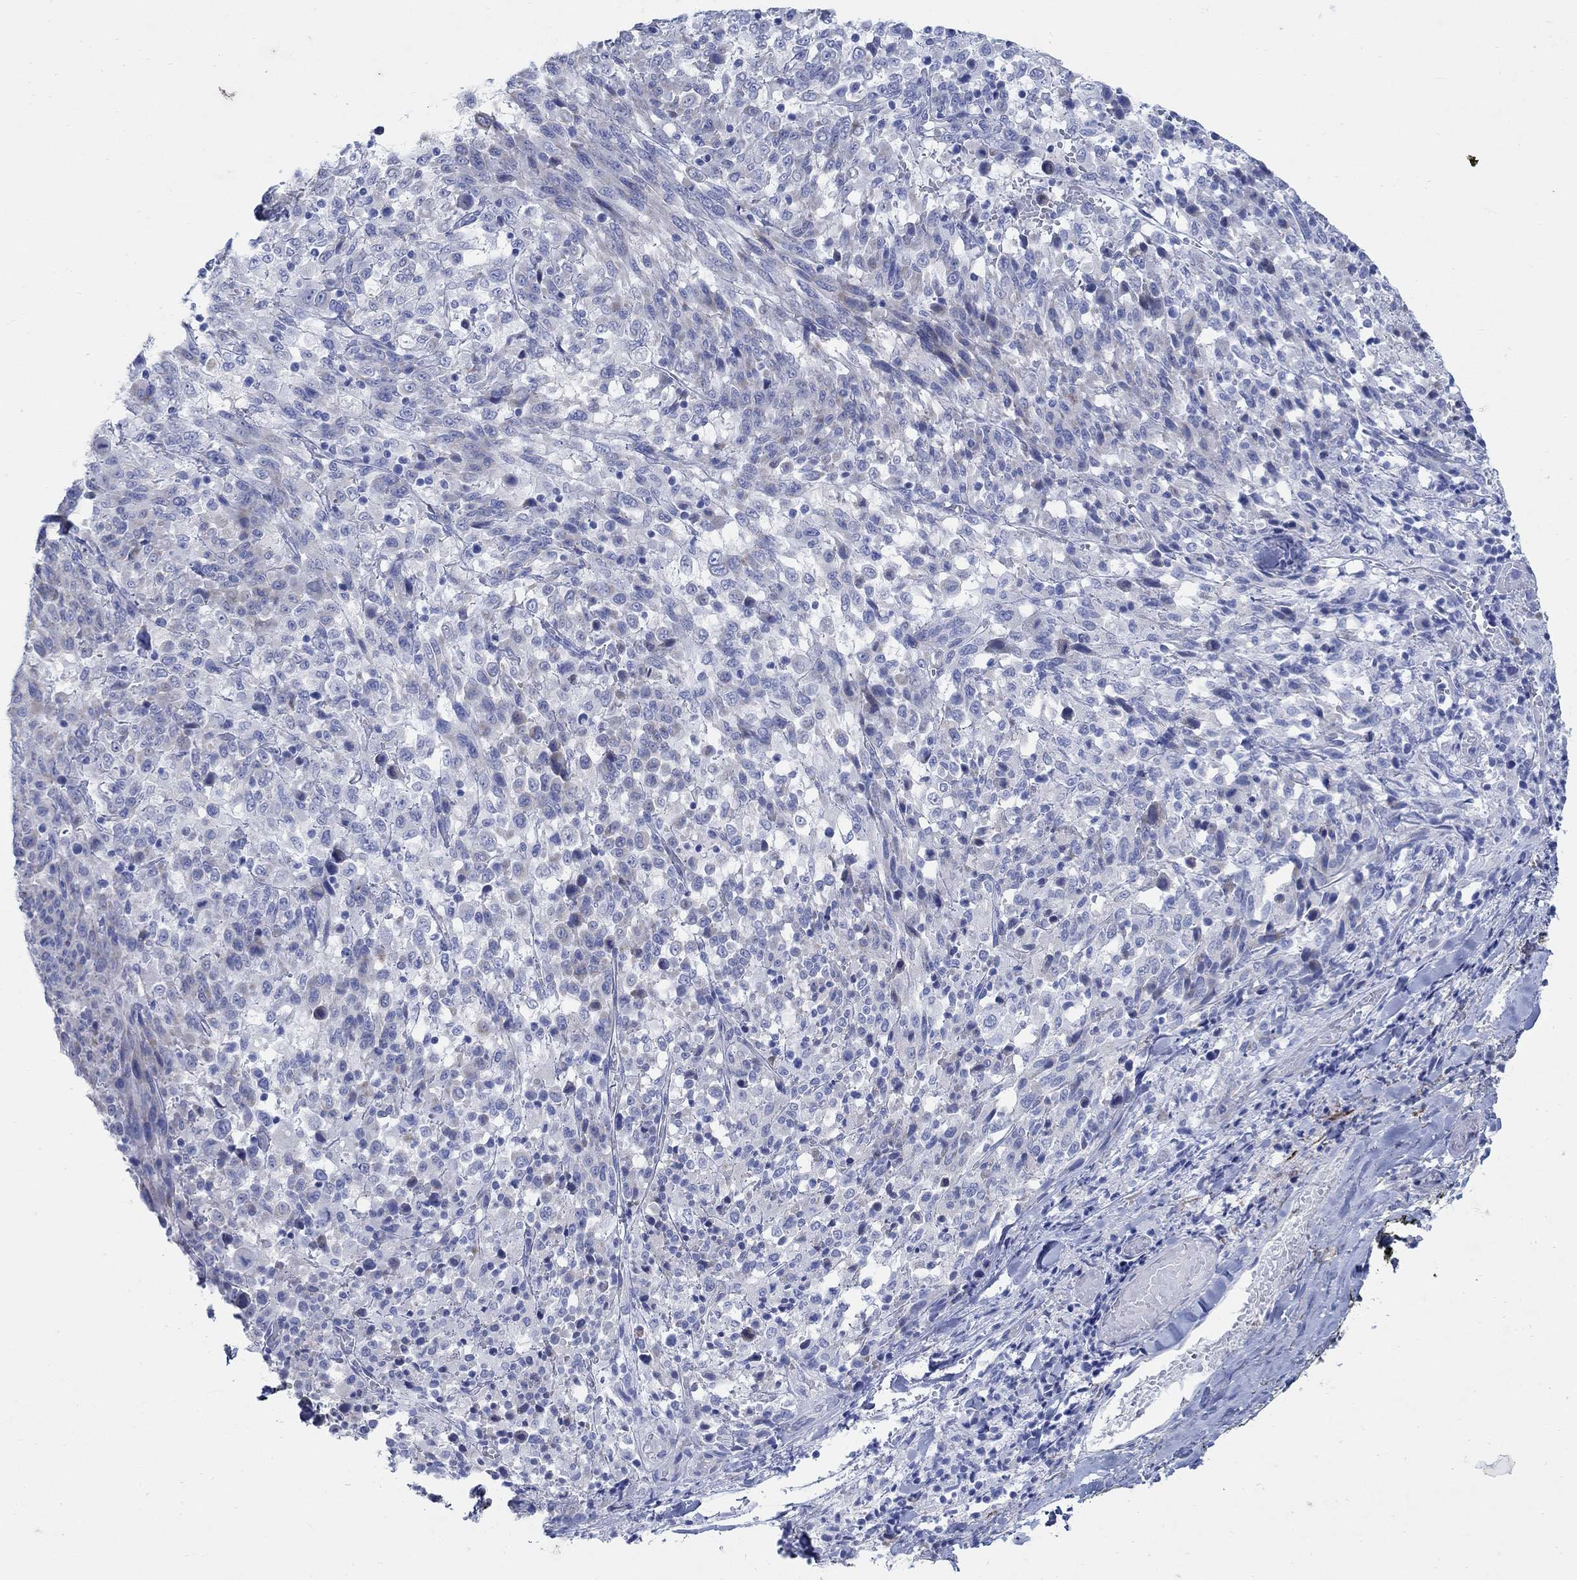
{"staining": {"intensity": "negative", "quantity": "none", "location": "none"}, "tissue": "melanoma", "cell_type": "Tumor cells", "image_type": "cancer", "snomed": [{"axis": "morphology", "description": "Malignant melanoma, NOS"}, {"axis": "topography", "description": "Skin"}], "caption": "Tumor cells are negative for brown protein staining in melanoma. Nuclei are stained in blue.", "gene": "ZDHHC14", "patient": {"sex": "female", "age": 91}}